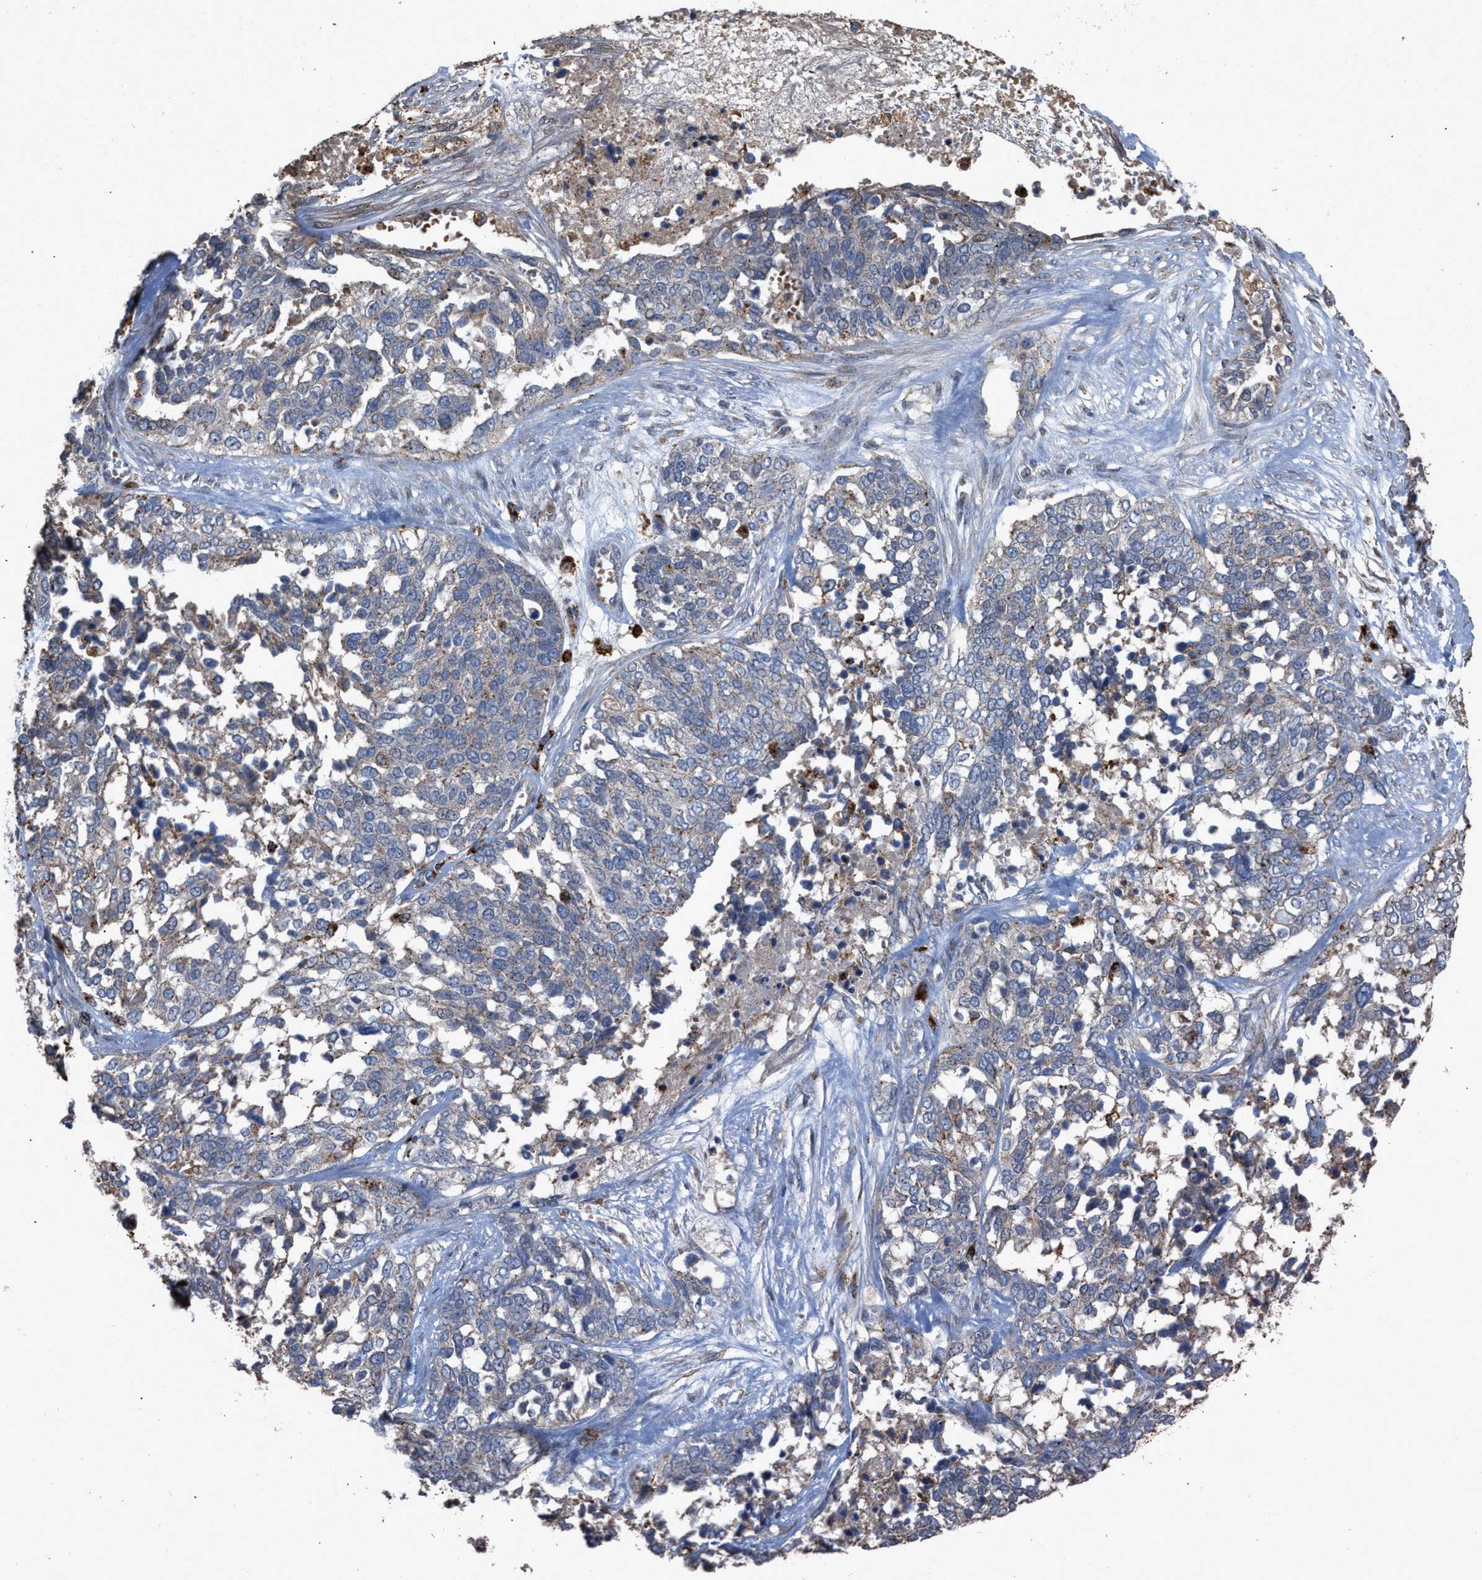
{"staining": {"intensity": "weak", "quantity": "<25%", "location": "cytoplasmic/membranous"}, "tissue": "ovarian cancer", "cell_type": "Tumor cells", "image_type": "cancer", "snomed": [{"axis": "morphology", "description": "Cystadenocarcinoma, serous, NOS"}, {"axis": "topography", "description": "Ovary"}], "caption": "An image of ovarian serous cystadenocarcinoma stained for a protein reveals no brown staining in tumor cells.", "gene": "ELMO3", "patient": {"sex": "female", "age": 44}}